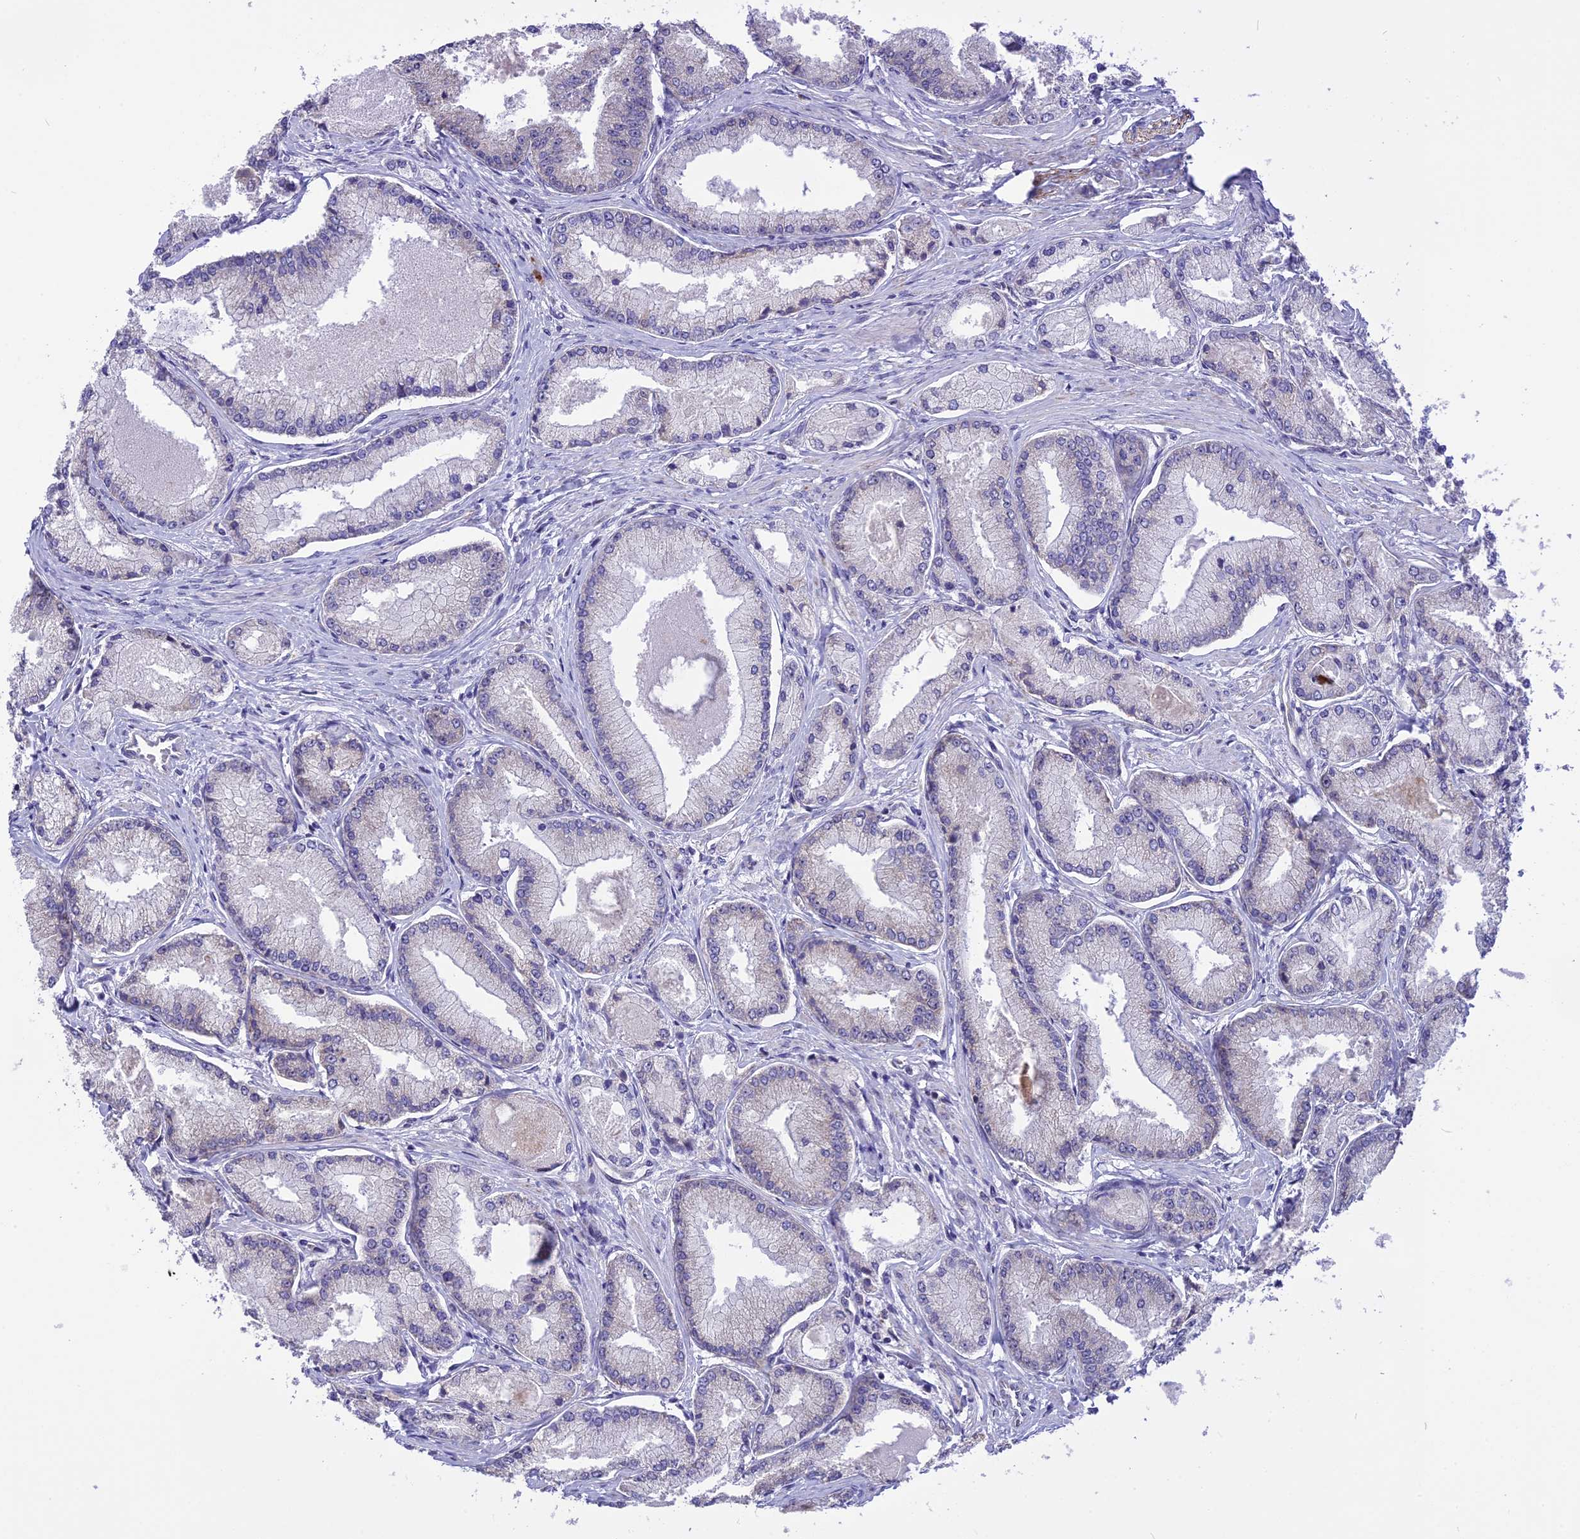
{"staining": {"intensity": "negative", "quantity": "none", "location": "none"}, "tissue": "prostate cancer", "cell_type": "Tumor cells", "image_type": "cancer", "snomed": [{"axis": "morphology", "description": "Adenocarcinoma, Low grade"}, {"axis": "topography", "description": "Prostate"}], "caption": "A high-resolution micrograph shows IHC staining of prostate cancer (adenocarcinoma (low-grade)), which shows no significant positivity in tumor cells. (Stains: DAB immunohistochemistry with hematoxylin counter stain, Microscopy: brightfield microscopy at high magnification).", "gene": "CMSS1", "patient": {"sex": "male", "age": 74}}